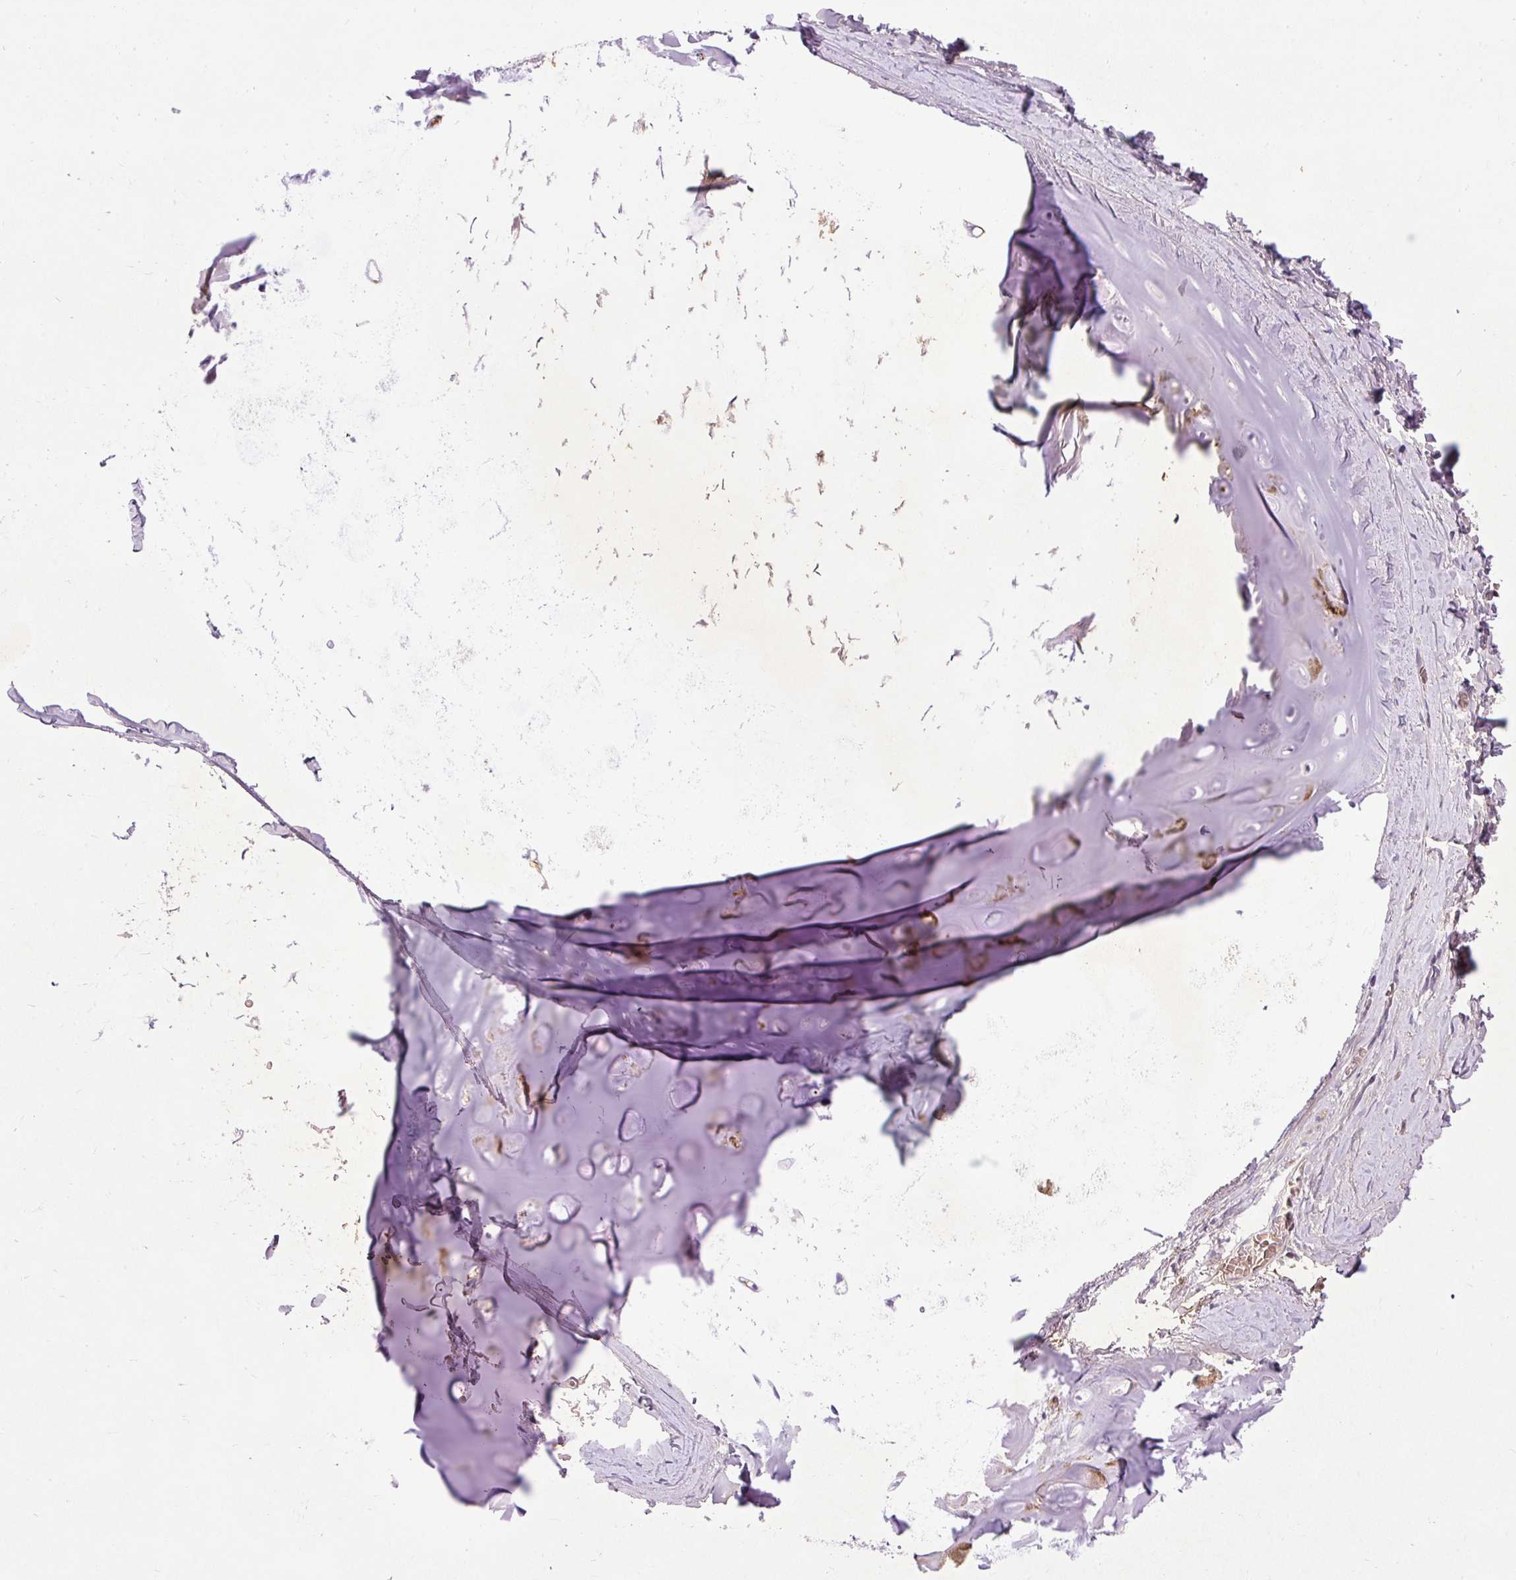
{"staining": {"intensity": "moderate", "quantity": "<25%", "location": "cytoplasmic/membranous"}, "tissue": "soft tissue", "cell_type": "Chondrocytes", "image_type": "normal", "snomed": [{"axis": "morphology", "description": "Normal tissue, NOS"}, {"axis": "topography", "description": "Cartilage tissue"}, {"axis": "topography", "description": "Bronchus"}, {"axis": "topography", "description": "Peripheral nerve tissue"}], "caption": "Immunohistochemistry photomicrograph of benign soft tissue: human soft tissue stained using immunohistochemistry (IHC) exhibits low levels of moderate protein expression localized specifically in the cytoplasmic/membranous of chondrocytes, appearing as a cytoplasmic/membranous brown color.", "gene": "SPC24", "patient": {"sex": "male", "age": 67}}